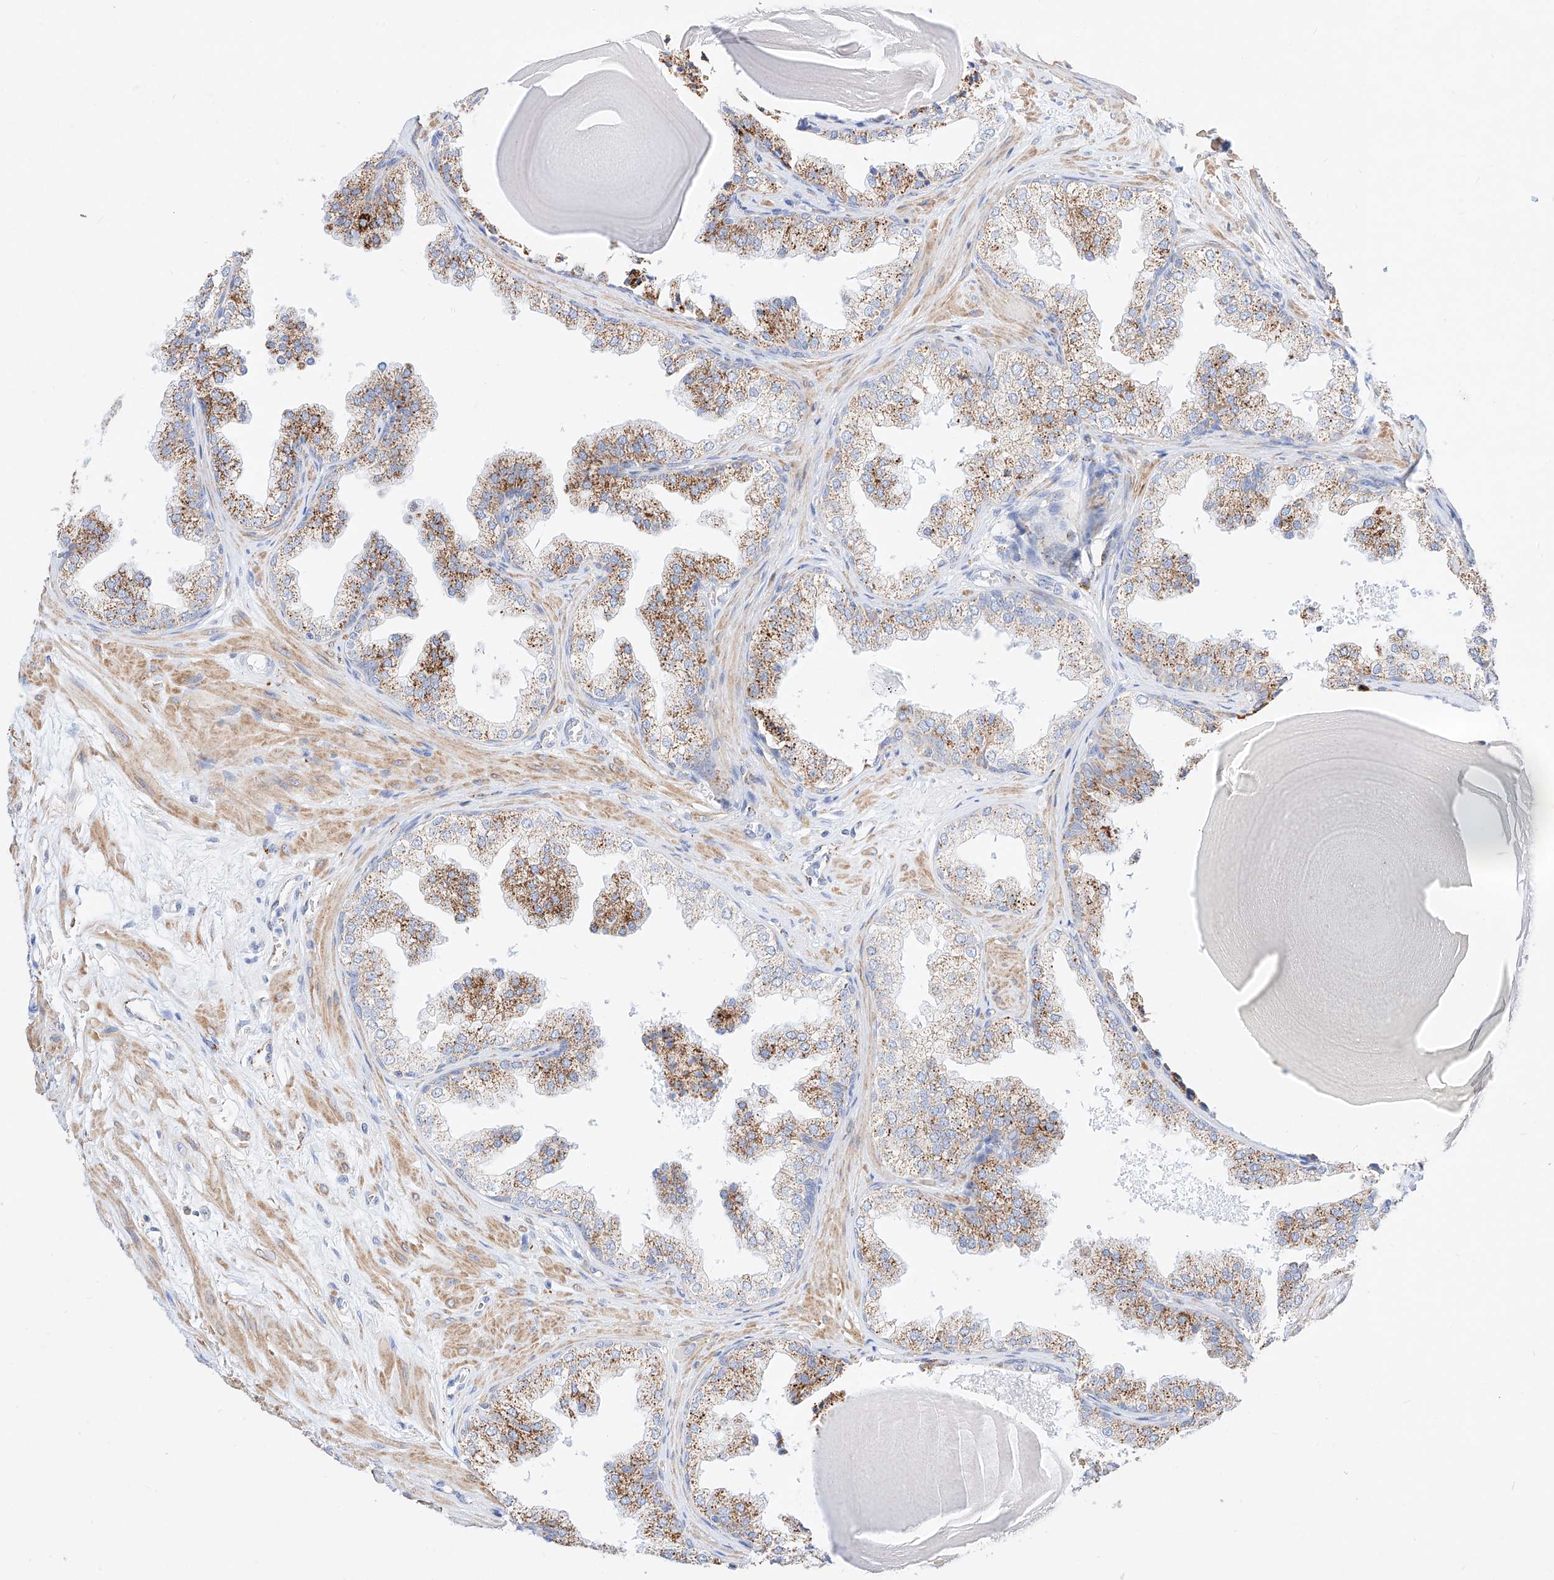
{"staining": {"intensity": "moderate", "quantity": "25%-75%", "location": "cytoplasmic/membranous"}, "tissue": "prostate", "cell_type": "Glandular cells", "image_type": "normal", "snomed": [{"axis": "morphology", "description": "Normal tissue, NOS"}, {"axis": "topography", "description": "Prostate"}], "caption": "This image demonstrates immunohistochemistry (IHC) staining of normal prostate, with medium moderate cytoplasmic/membranous expression in approximately 25%-75% of glandular cells.", "gene": "C6orf62", "patient": {"sex": "male", "age": 48}}